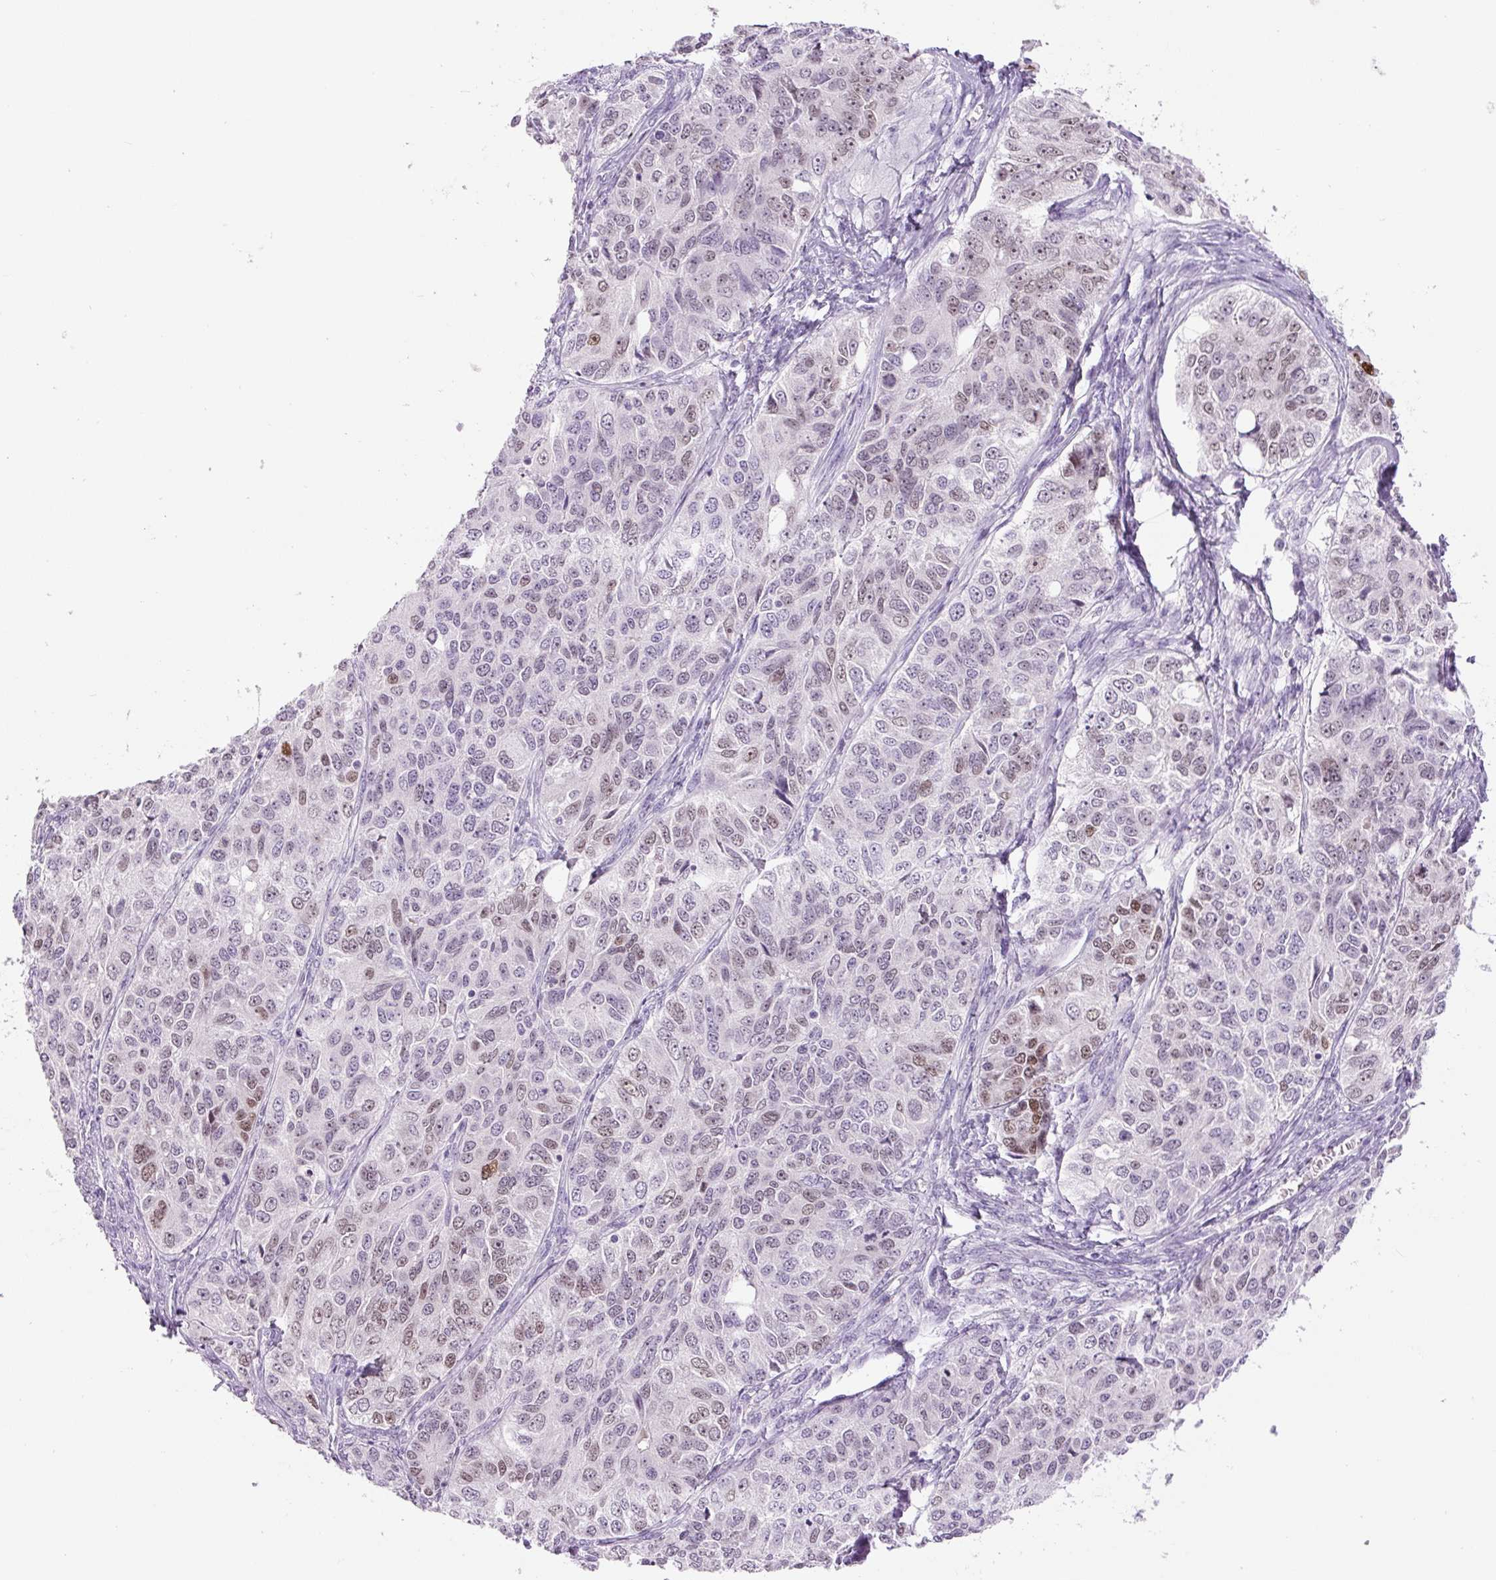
{"staining": {"intensity": "moderate", "quantity": "25%-75%", "location": "nuclear"}, "tissue": "ovarian cancer", "cell_type": "Tumor cells", "image_type": "cancer", "snomed": [{"axis": "morphology", "description": "Carcinoma, endometroid"}, {"axis": "topography", "description": "Ovary"}], "caption": "Protein expression analysis of human ovarian cancer (endometroid carcinoma) reveals moderate nuclear staining in about 25%-75% of tumor cells. (IHC, brightfield microscopy, high magnification).", "gene": "SIX1", "patient": {"sex": "female", "age": 51}}